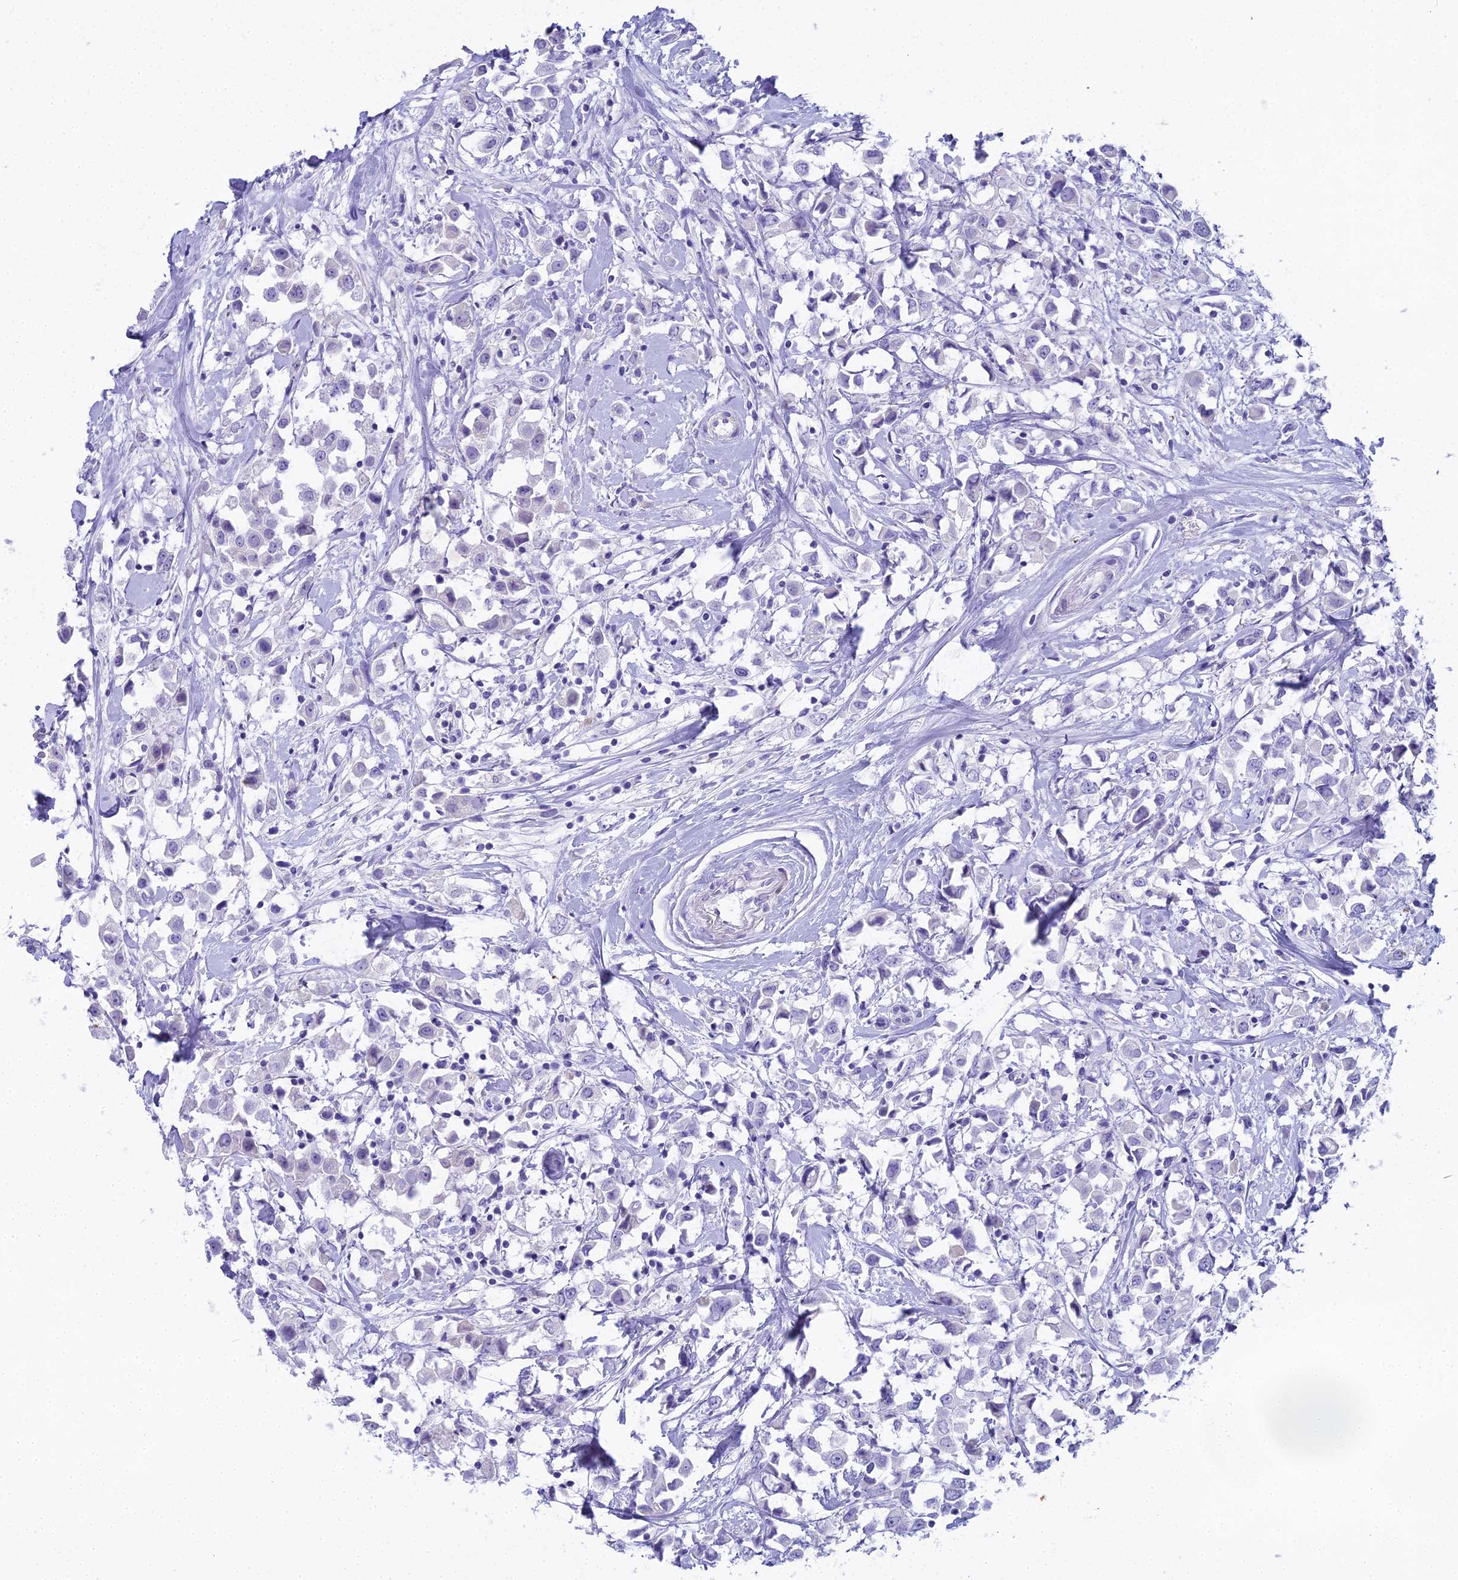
{"staining": {"intensity": "negative", "quantity": "none", "location": "none"}, "tissue": "breast cancer", "cell_type": "Tumor cells", "image_type": "cancer", "snomed": [{"axis": "morphology", "description": "Duct carcinoma"}, {"axis": "topography", "description": "Breast"}], "caption": "Immunohistochemistry (IHC) image of breast cancer (invasive ductal carcinoma) stained for a protein (brown), which exhibits no staining in tumor cells. Nuclei are stained in blue.", "gene": "UNC80", "patient": {"sex": "female", "age": 61}}